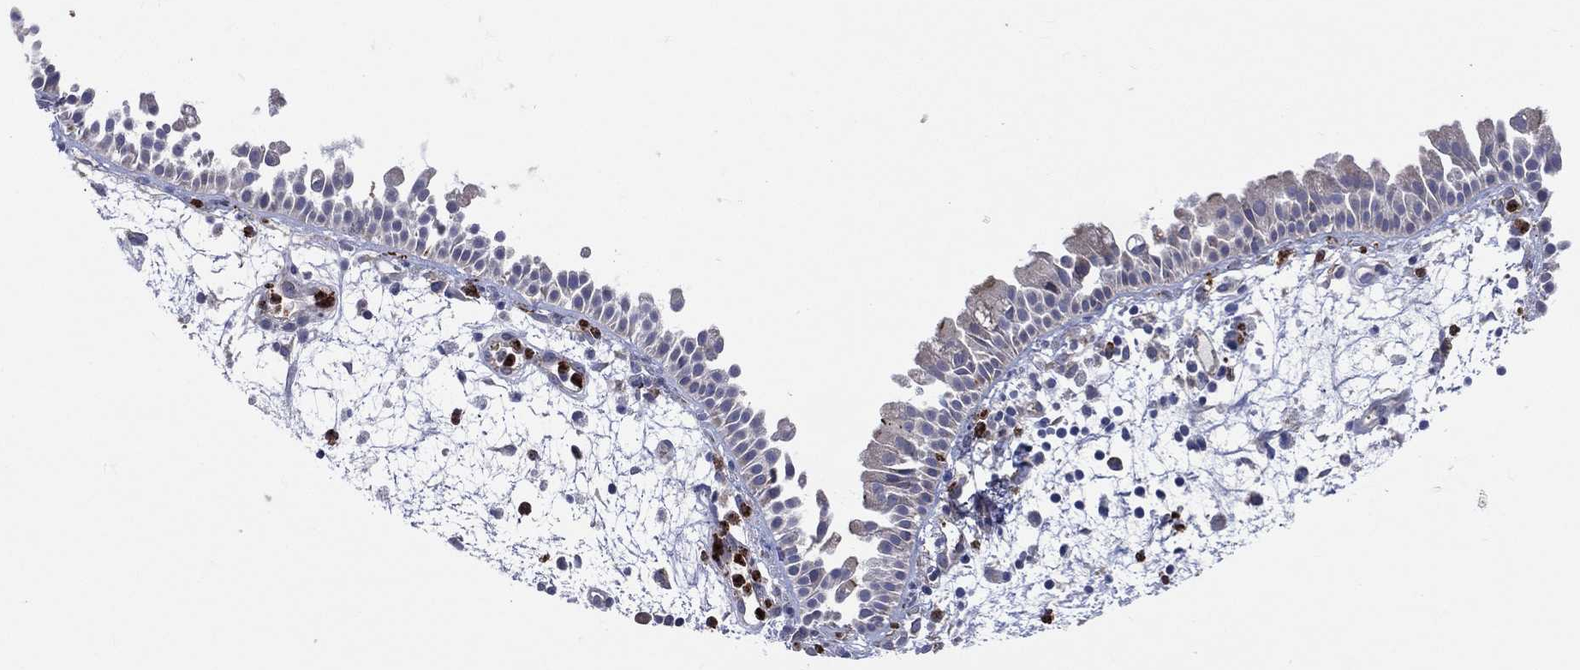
{"staining": {"intensity": "moderate", "quantity": "25%-75%", "location": "cytoplasmic/membranous"}, "tissue": "nasopharynx", "cell_type": "Respiratory epithelial cells", "image_type": "normal", "snomed": [{"axis": "morphology", "description": "Normal tissue, NOS"}, {"axis": "topography", "description": "Nasopharynx"}], "caption": "A histopathology image showing moderate cytoplasmic/membranous positivity in about 25%-75% of respiratory epithelial cells in unremarkable nasopharynx, as visualized by brown immunohistochemical staining.", "gene": "CCDC159", "patient": {"sex": "male", "age": 58}}